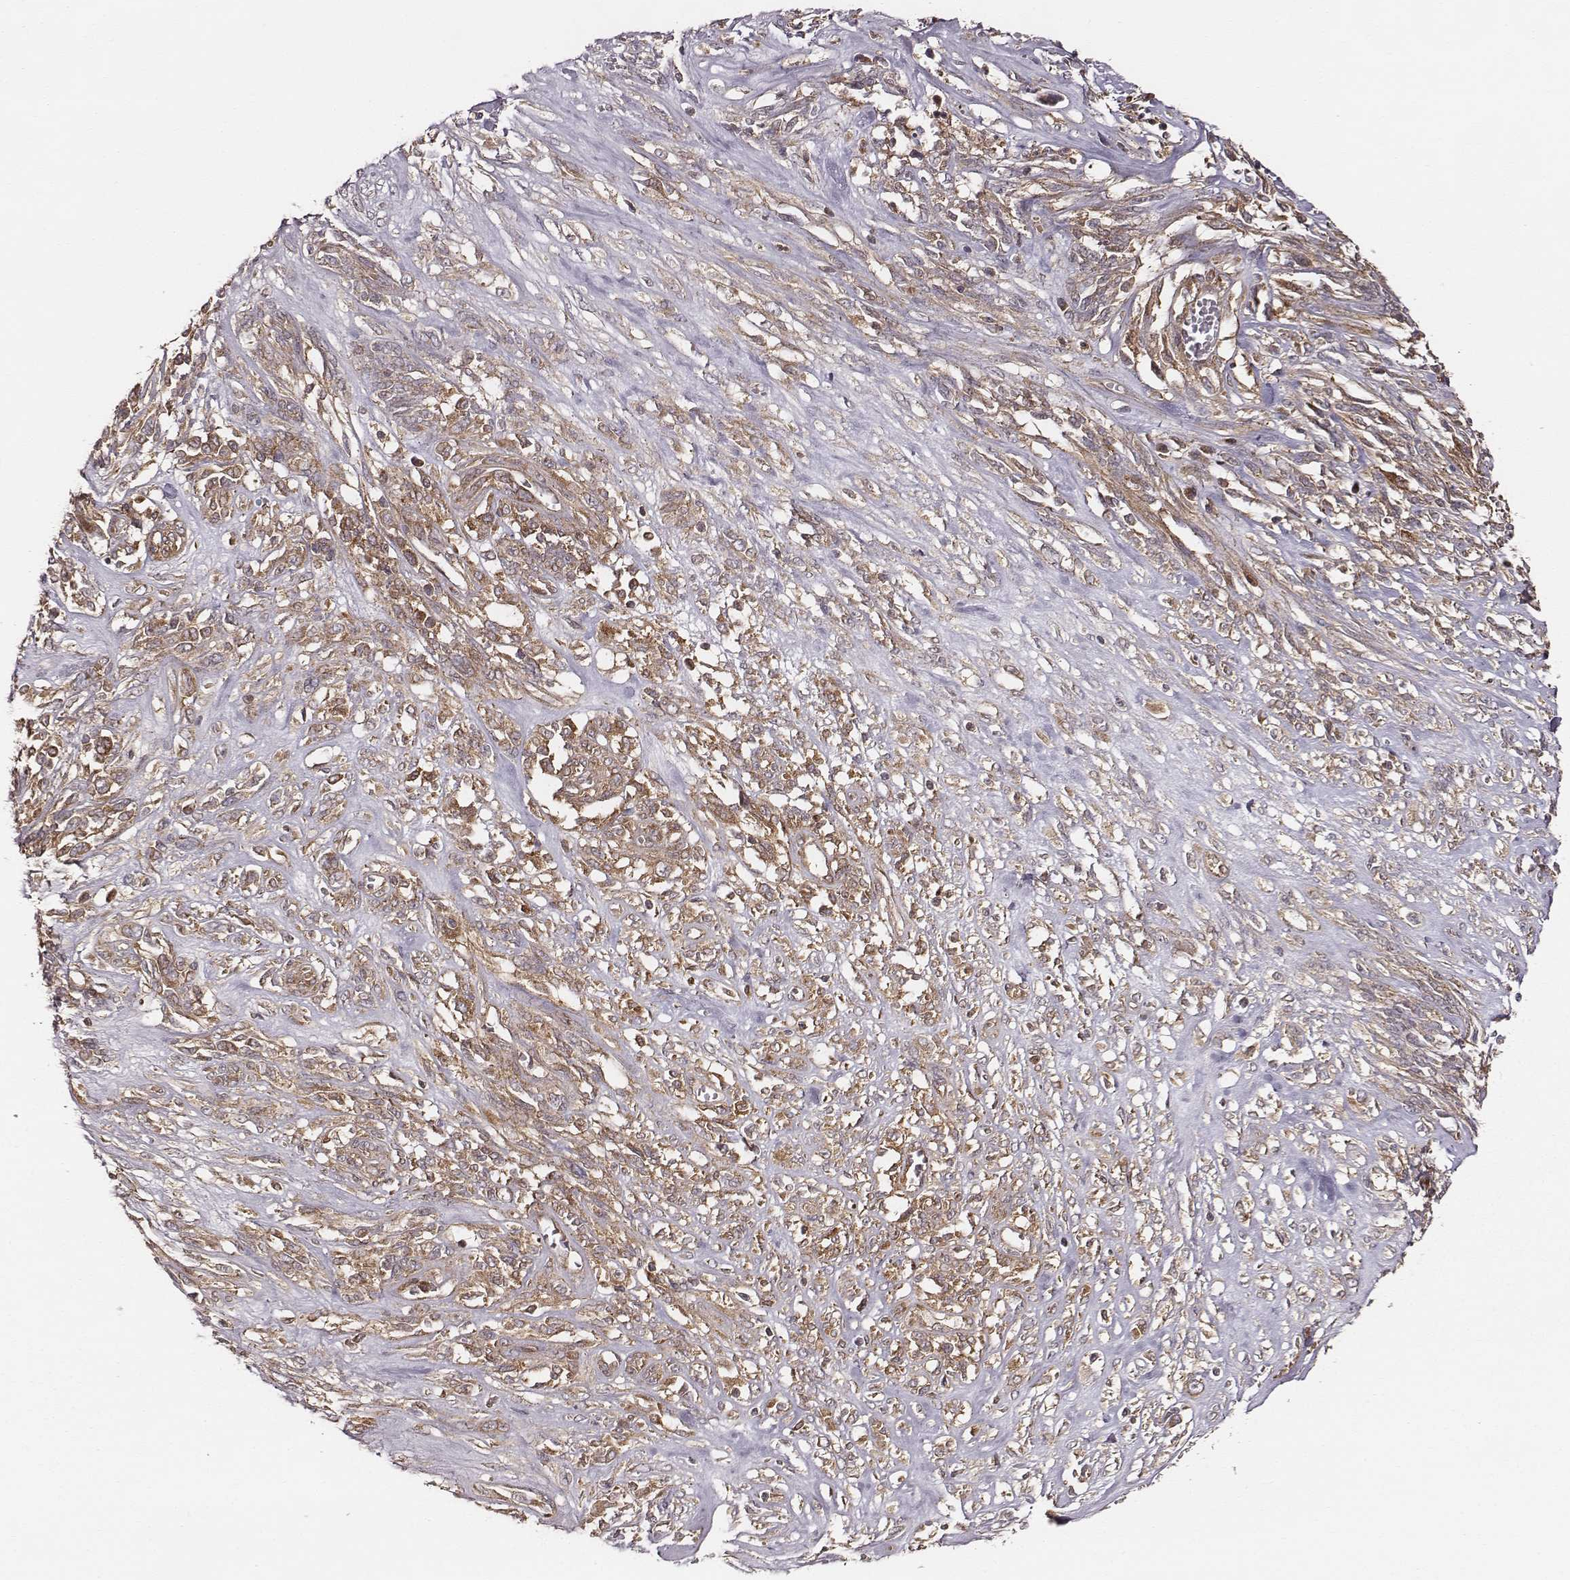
{"staining": {"intensity": "moderate", "quantity": ">75%", "location": "cytoplasmic/membranous"}, "tissue": "melanoma", "cell_type": "Tumor cells", "image_type": "cancer", "snomed": [{"axis": "morphology", "description": "Malignant melanoma, NOS"}, {"axis": "topography", "description": "Skin"}], "caption": "This image exhibits IHC staining of melanoma, with medium moderate cytoplasmic/membranous staining in approximately >75% of tumor cells.", "gene": "VPS26A", "patient": {"sex": "female", "age": 91}}